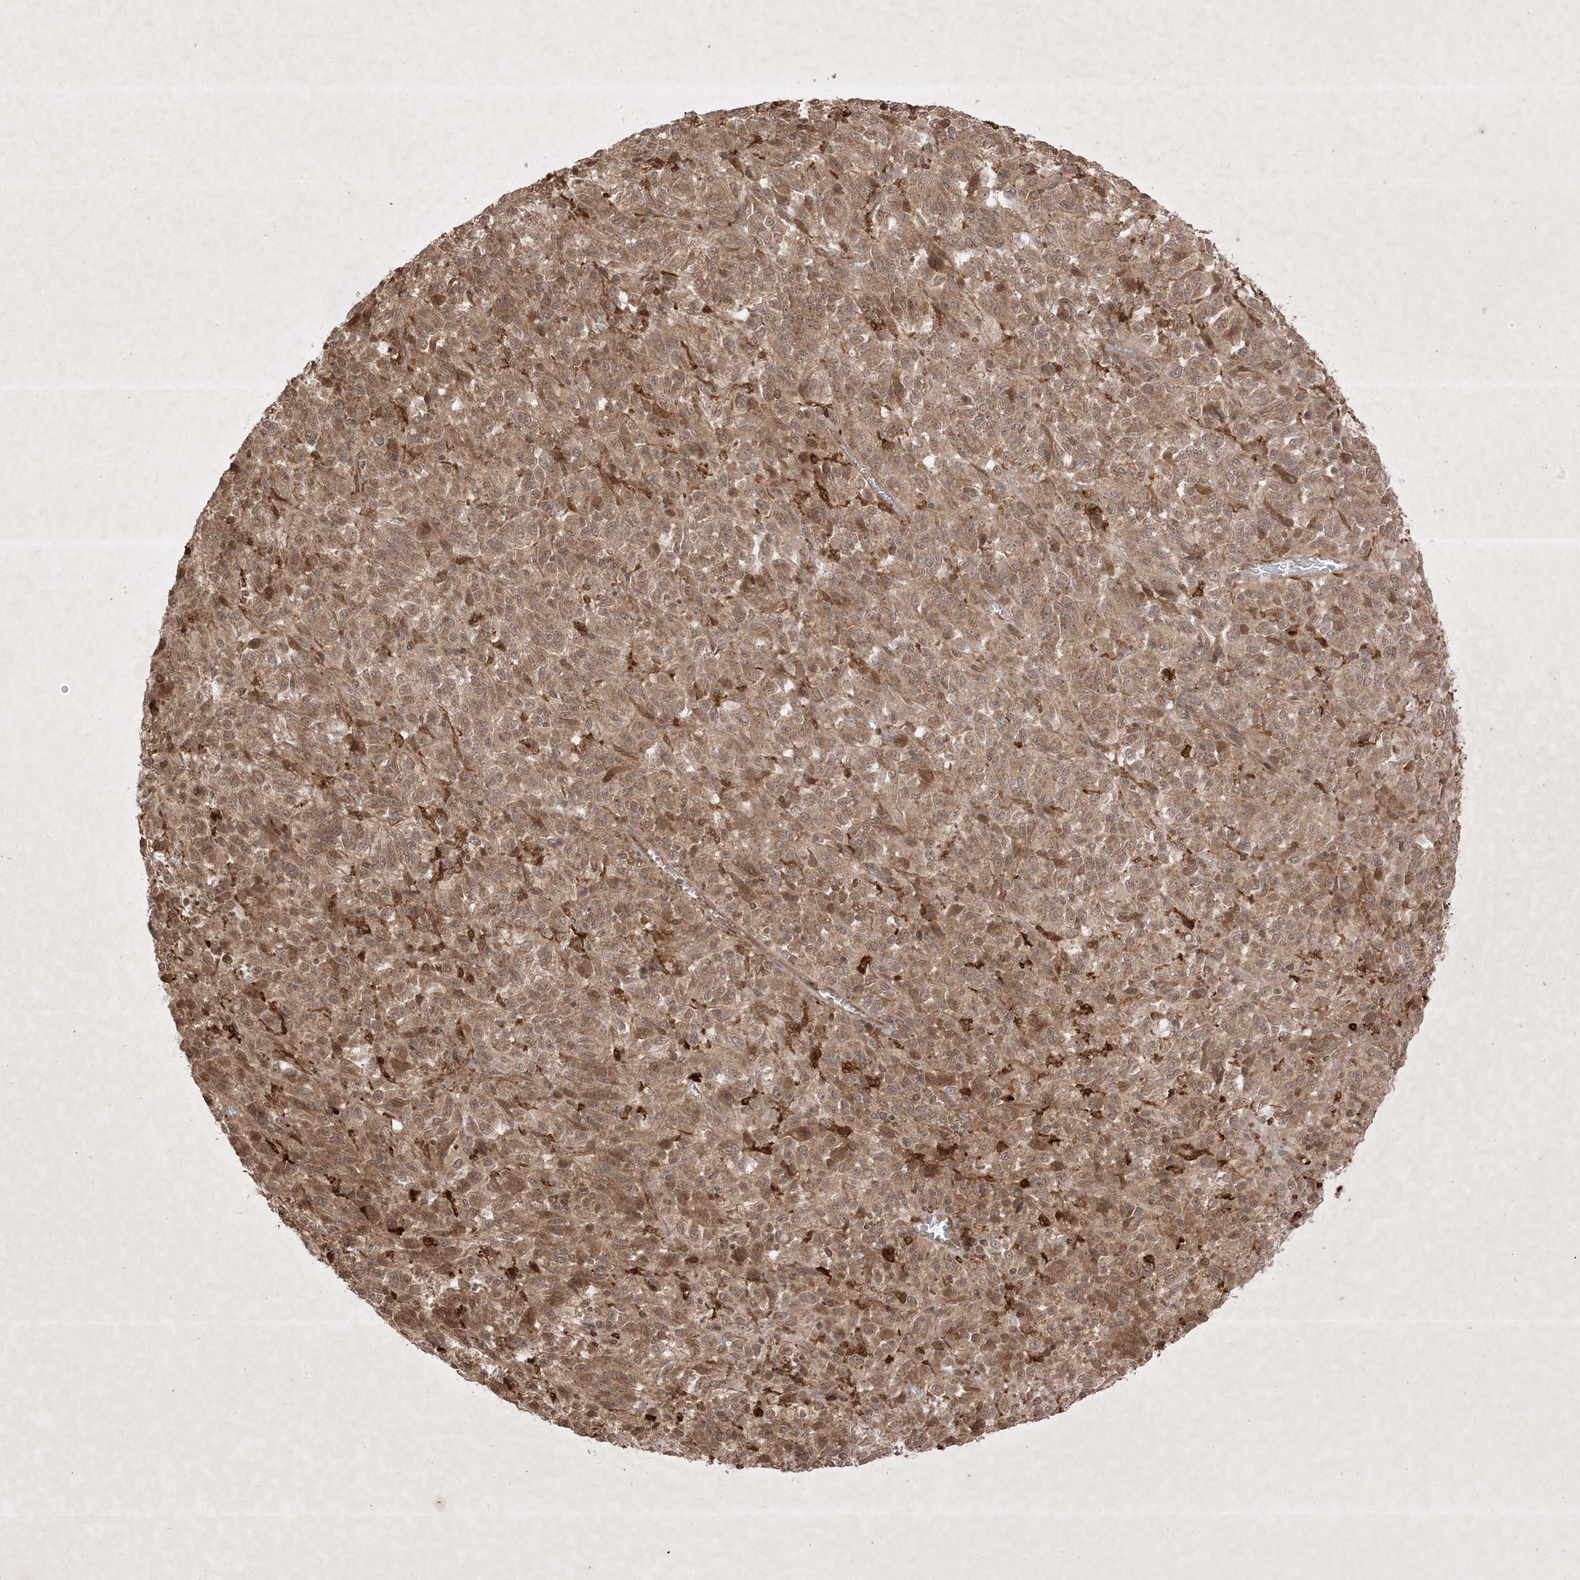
{"staining": {"intensity": "moderate", "quantity": ">75%", "location": "cytoplasmic/membranous,nuclear"}, "tissue": "melanoma", "cell_type": "Tumor cells", "image_type": "cancer", "snomed": [{"axis": "morphology", "description": "Malignant melanoma, Metastatic site"}, {"axis": "topography", "description": "Lung"}], "caption": "Immunohistochemical staining of human melanoma demonstrates medium levels of moderate cytoplasmic/membranous and nuclear staining in approximately >75% of tumor cells.", "gene": "PTK6", "patient": {"sex": "male", "age": 64}}